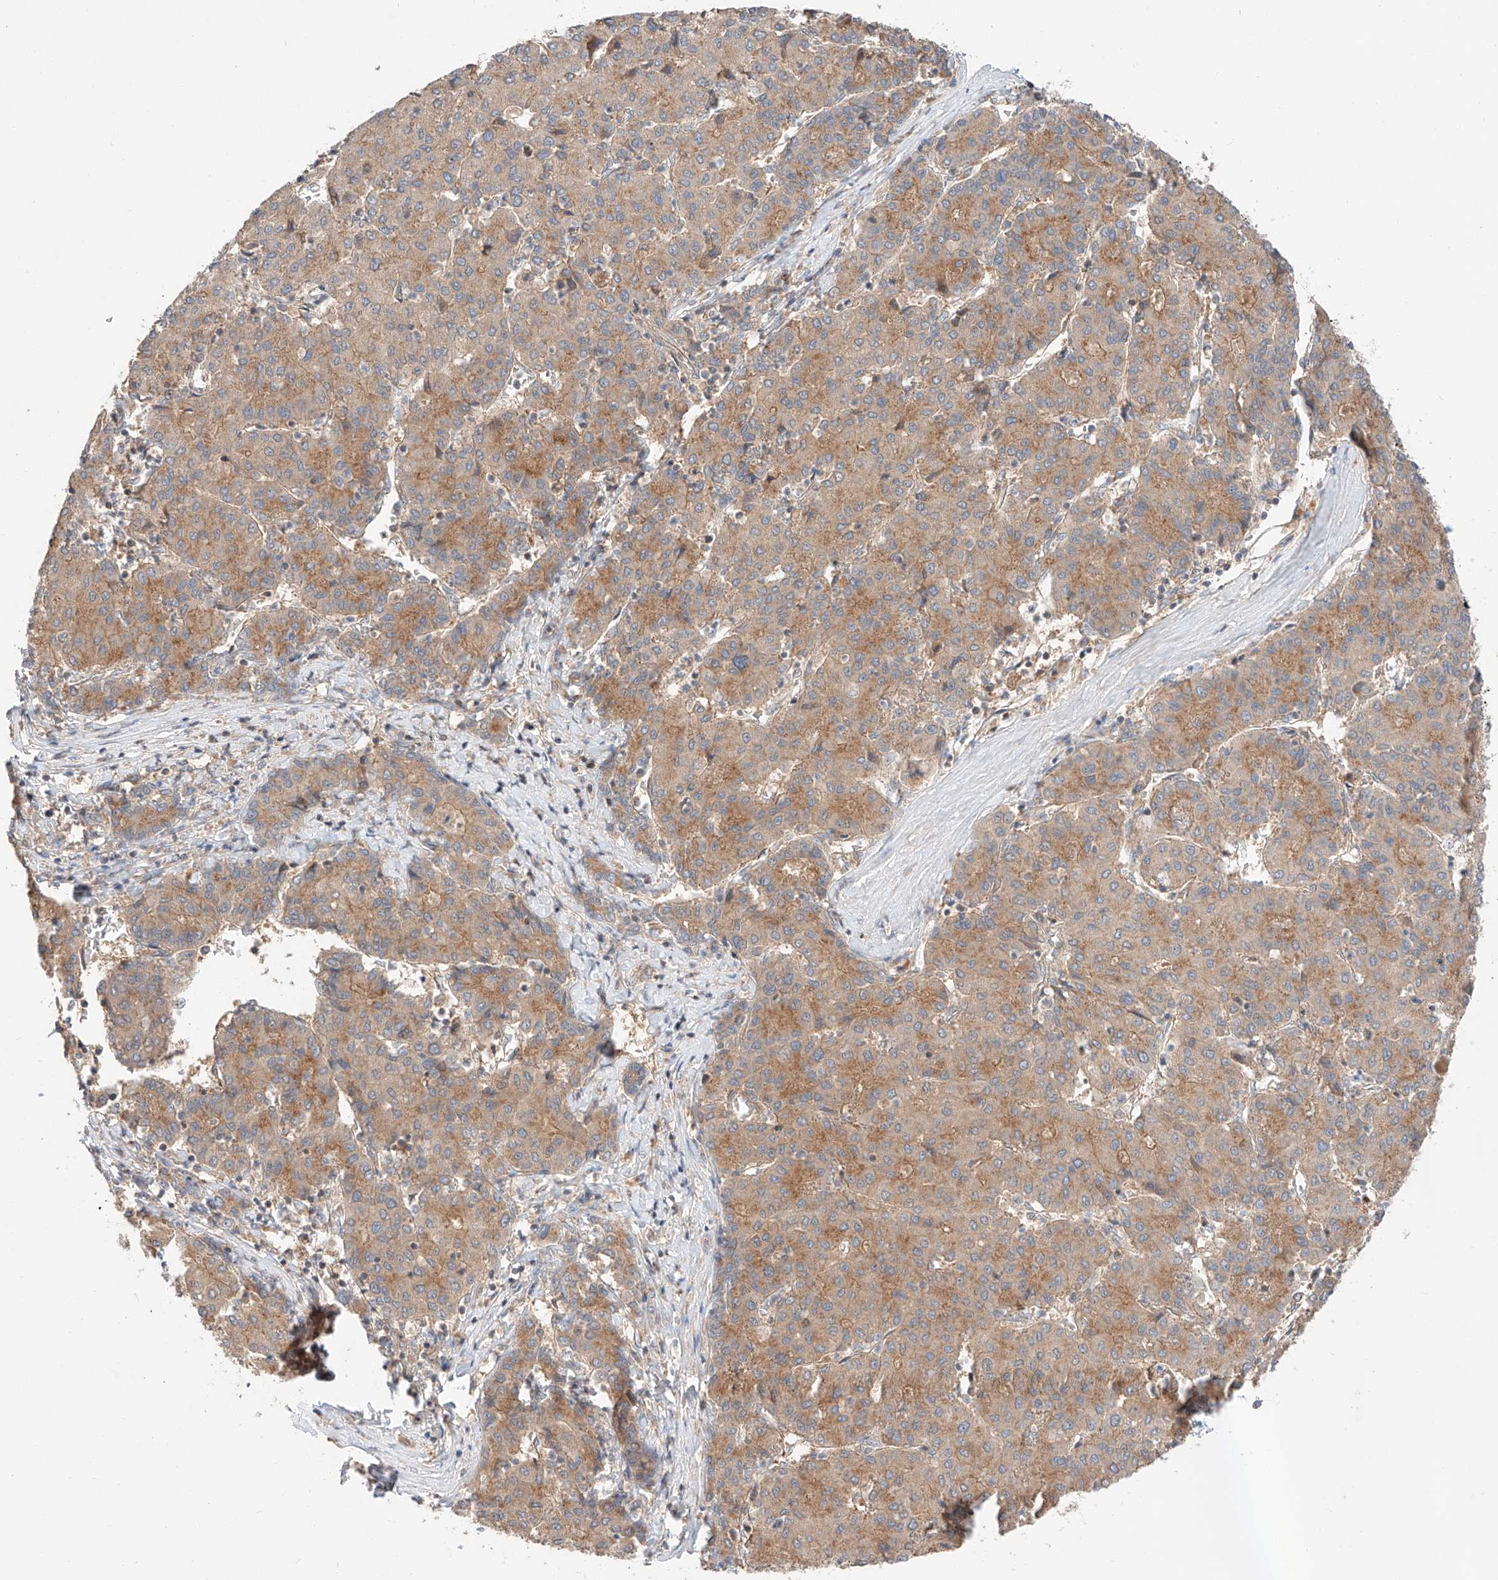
{"staining": {"intensity": "moderate", "quantity": ">75%", "location": "cytoplasmic/membranous"}, "tissue": "liver cancer", "cell_type": "Tumor cells", "image_type": "cancer", "snomed": [{"axis": "morphology", "description": "Carcinoma, Hepatocellular, NOS"}, {"axis": "topography", "description": "Liver"}], "caption": "Hepatocellular carcinoma (liver) was stained to show a protein in brown. There is medium levels of moderate cytoplasmic/membranous expression in about >75% of tumor cells. (Brightfield microscopy of DAB IHC at high magnification).", "gene": "XPNPEP1", "patient": {"sex": "male", "age": 65}}